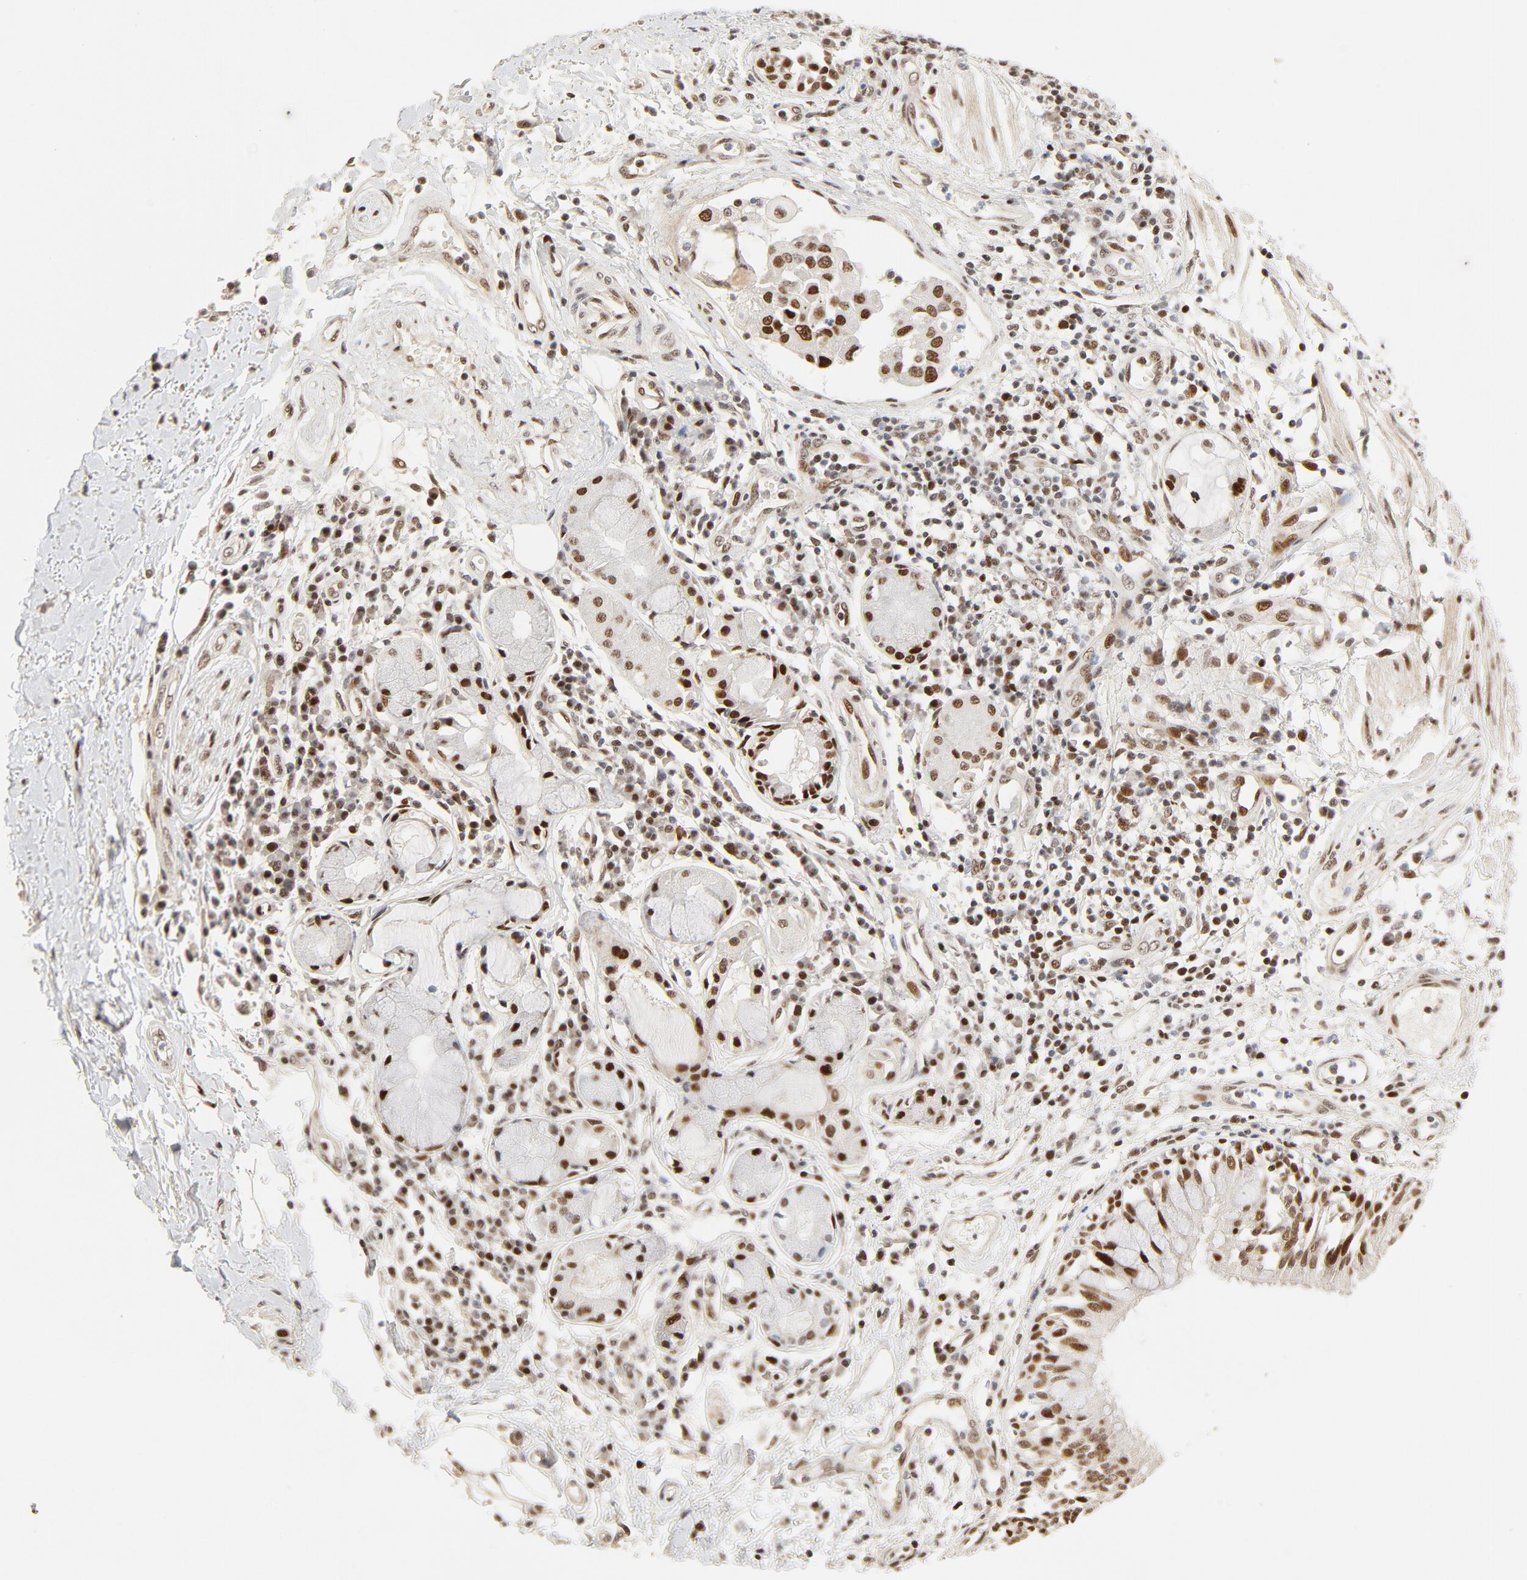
{"staining": {"intensity": "moderate", "quantity": ">75%", "location": "nuclear"}, "tissue": "adipose tissue", "cell_type": "Adipocytes", "image_type": "normal", "snomed": [{"axis": "morphology", "description": "Normal tissue, NOS"}, {"axis": "morphology", "description": "Adenocarcinoma, NOS"}, {"axis": "topography", "description": "Cartilage tissue"}, {"axis": "topography", "description": "Bronchus"}, {"axis": "topography", "description": "Lung"}], "caption": "This photomicrograph shows immunohistochemistry staining of normal adipose tissue, with medium moderate nuclear staining in about >75% of adipocytes.", "gene": "GTF2I", "patient": {"sex": "female", "age": 67}}